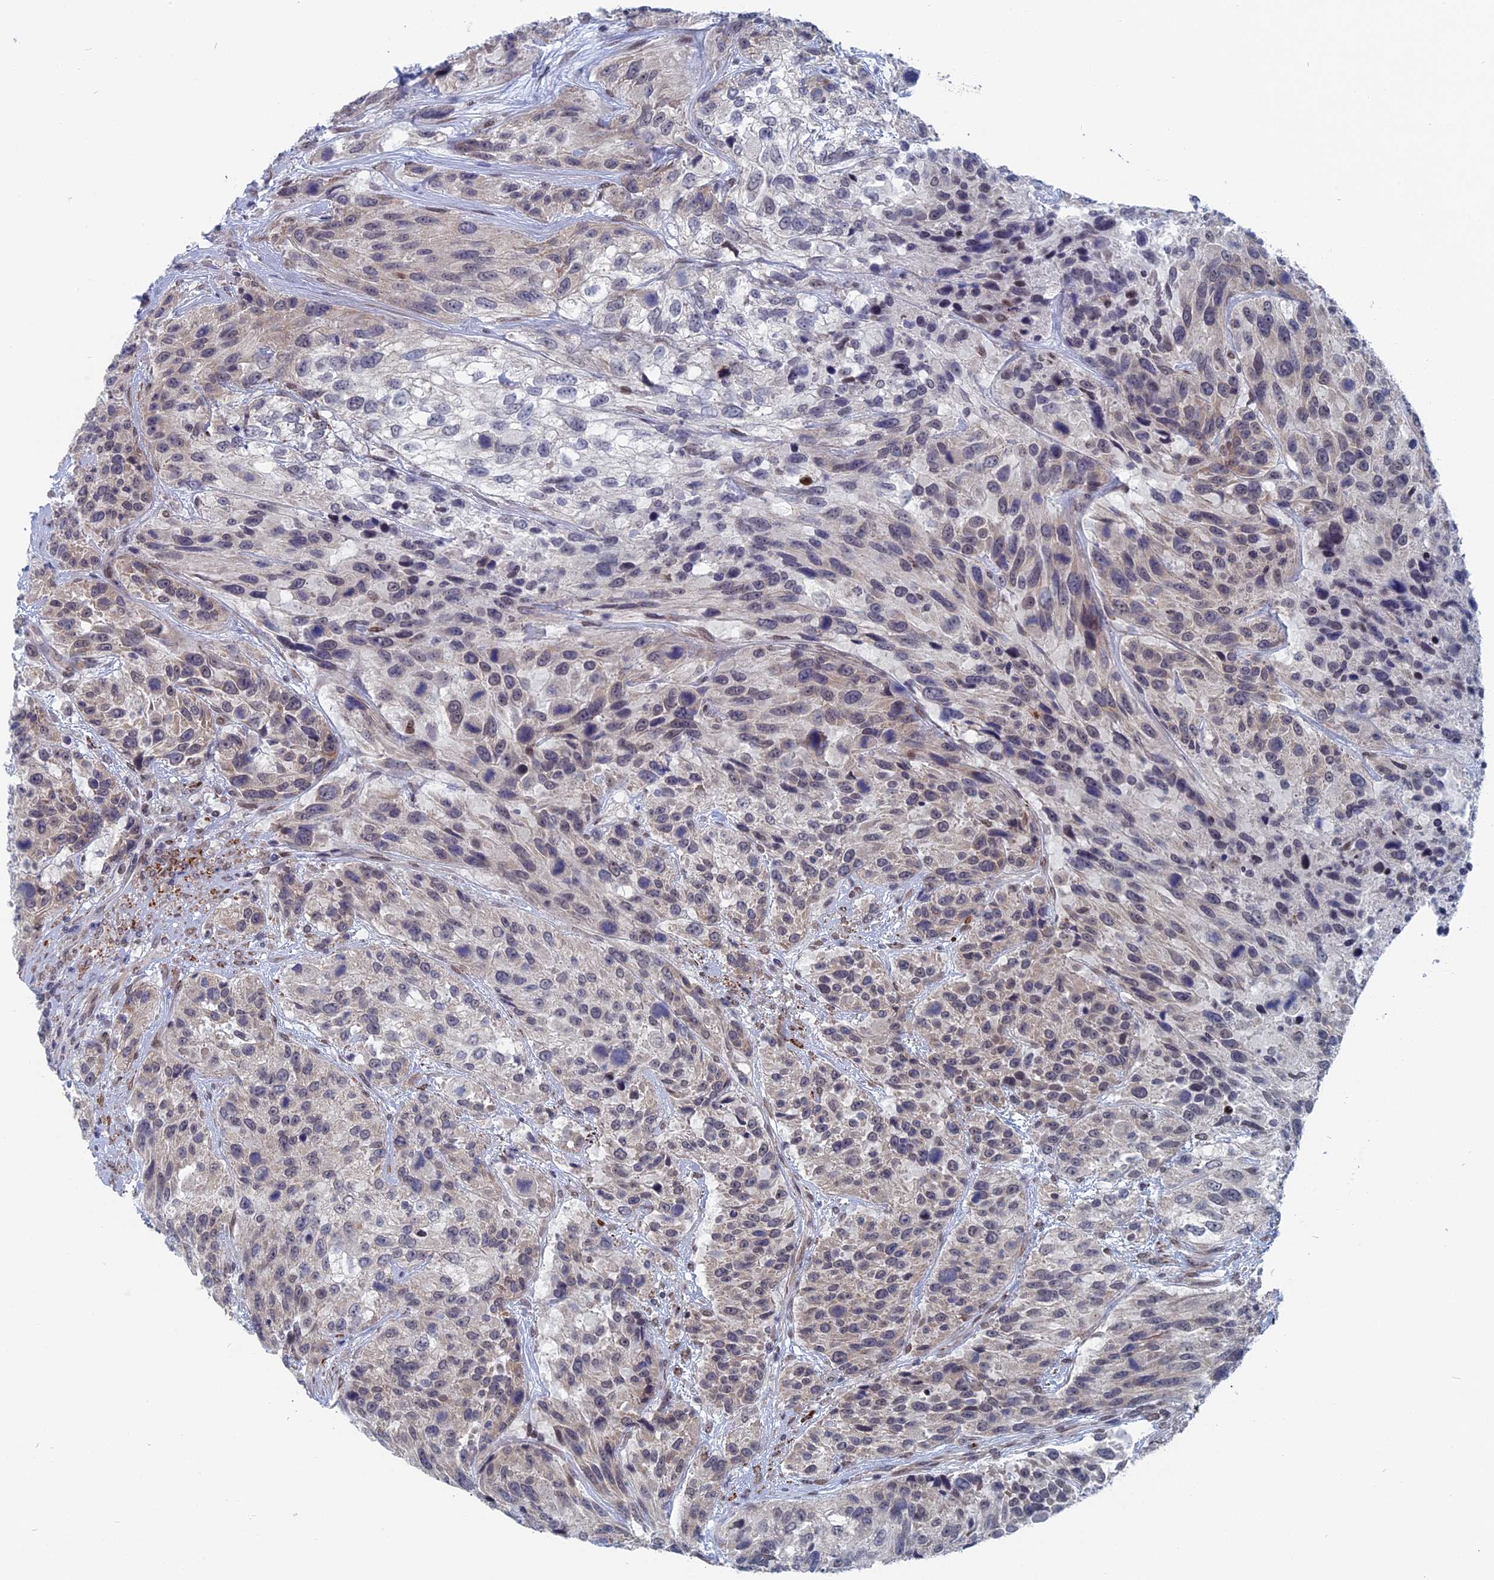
{"staining": {"intensity": "negative", "quantity": "none", "location": "none"}, "tissue": "urothelial cancer", "cell_type": "Tumor cells", "image_type": "cancer", "snomed": [{"axis": "morphology", "description": "Urothelial carcinoma, High grade"}, {"axis": "topography", "description": "Urinary bladder"}], "caption": "A high-resolution image shows IHC staining of urothelial cancer, which shows no significant staining in tumor cells. (Immunohistochemistry, brightfield microscopy, high magnification).", "gene": "MTRF1", "patient": {"sex": "female", "age": 70}}